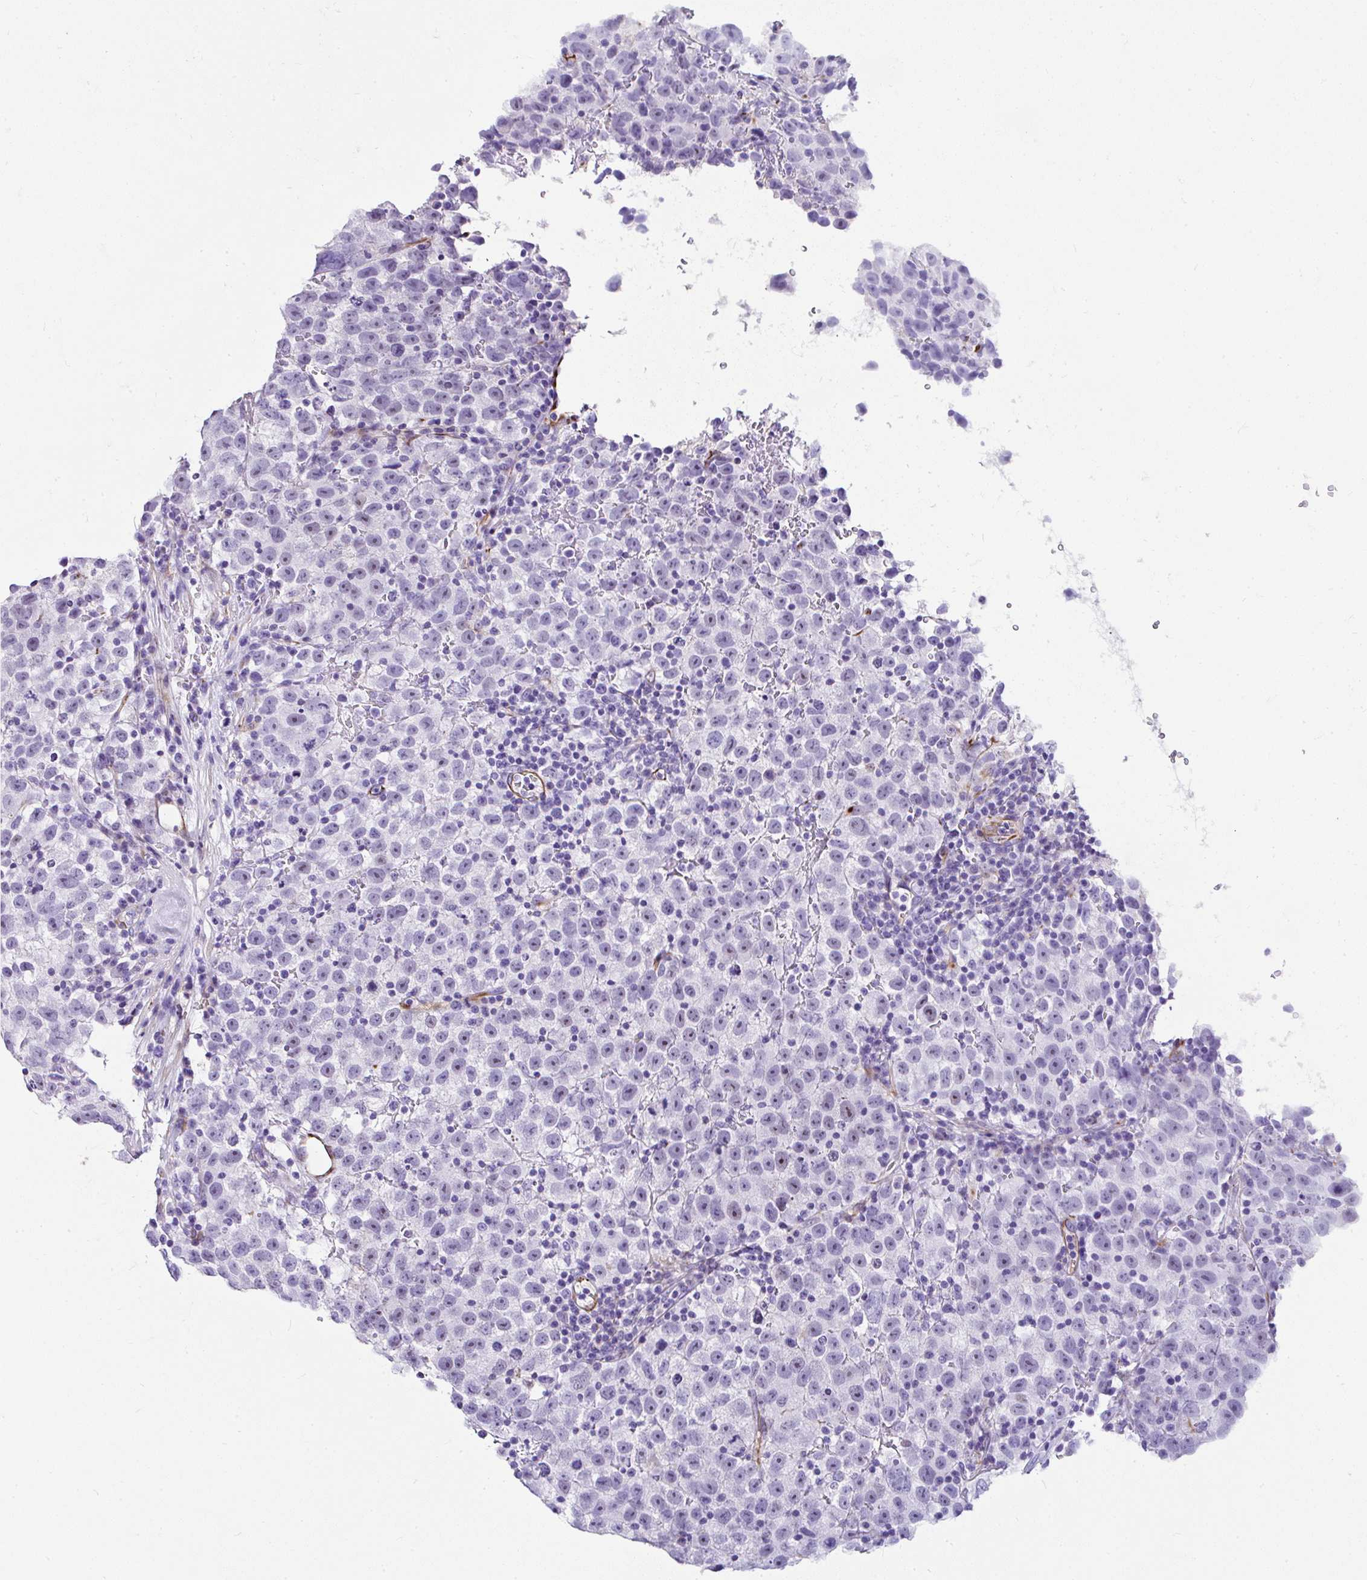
{"staining": {"intensity": "negative", "quantity": "none", "location": "none"}, "tissue": "testis cancer", "cell_type": "Tumor cells", "image_type": "cancer", "snomed": [{"axis": "morphology", "description": "Seminoma, NOS"}, {"axis": "topography", "description": "Testis"}], "caption": "A high-resolution photomicrograph shows immunohistochemistry staining of testis cancer, which shows no significant expression in tumor cells.", "gene": "DEPDC5", "patient": {"sex": "male", "age": 22}}